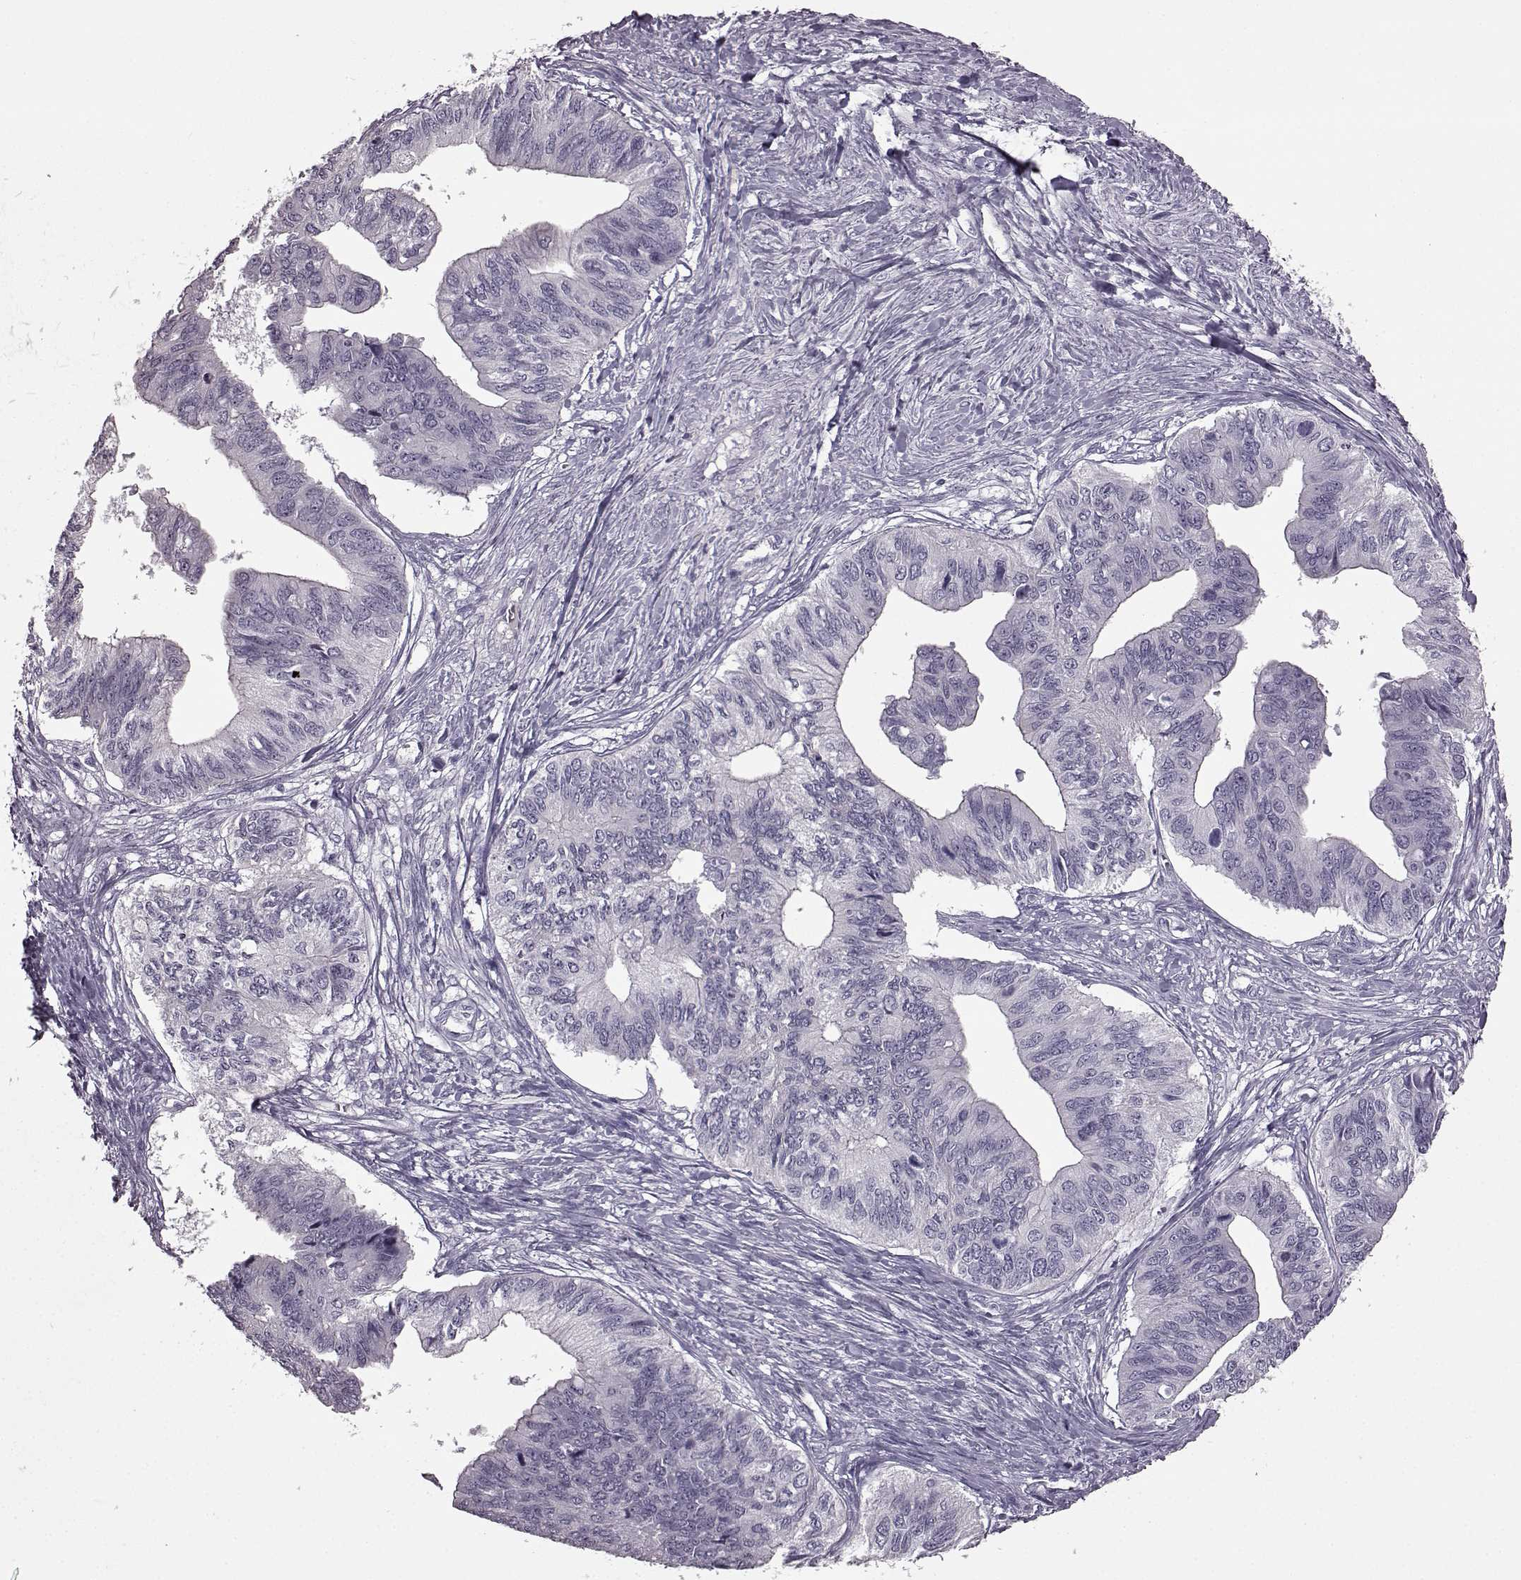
{"staining": {"intensity": "negative", "quantity": "none", "location": "none"}, "tissue": "ovarian cancer", "cell_type": "Tumor cells", "image_type": "cancer", "snomed": [{"axis": "morphology", "description": "Cystadenocarcinoma, mucinous, NOS"}, {"axis": "topography", "description": "Ovary"}], "caption": "Ovarian cancer was stained to show a protein in brown. There is no significant expression in tumor cells. (Brightfield microscopy of DAB immunohistochemistry (IHC) at high magnification).", "gene": "PRPH2", "patient": {"sex": "female", "age": 76}}